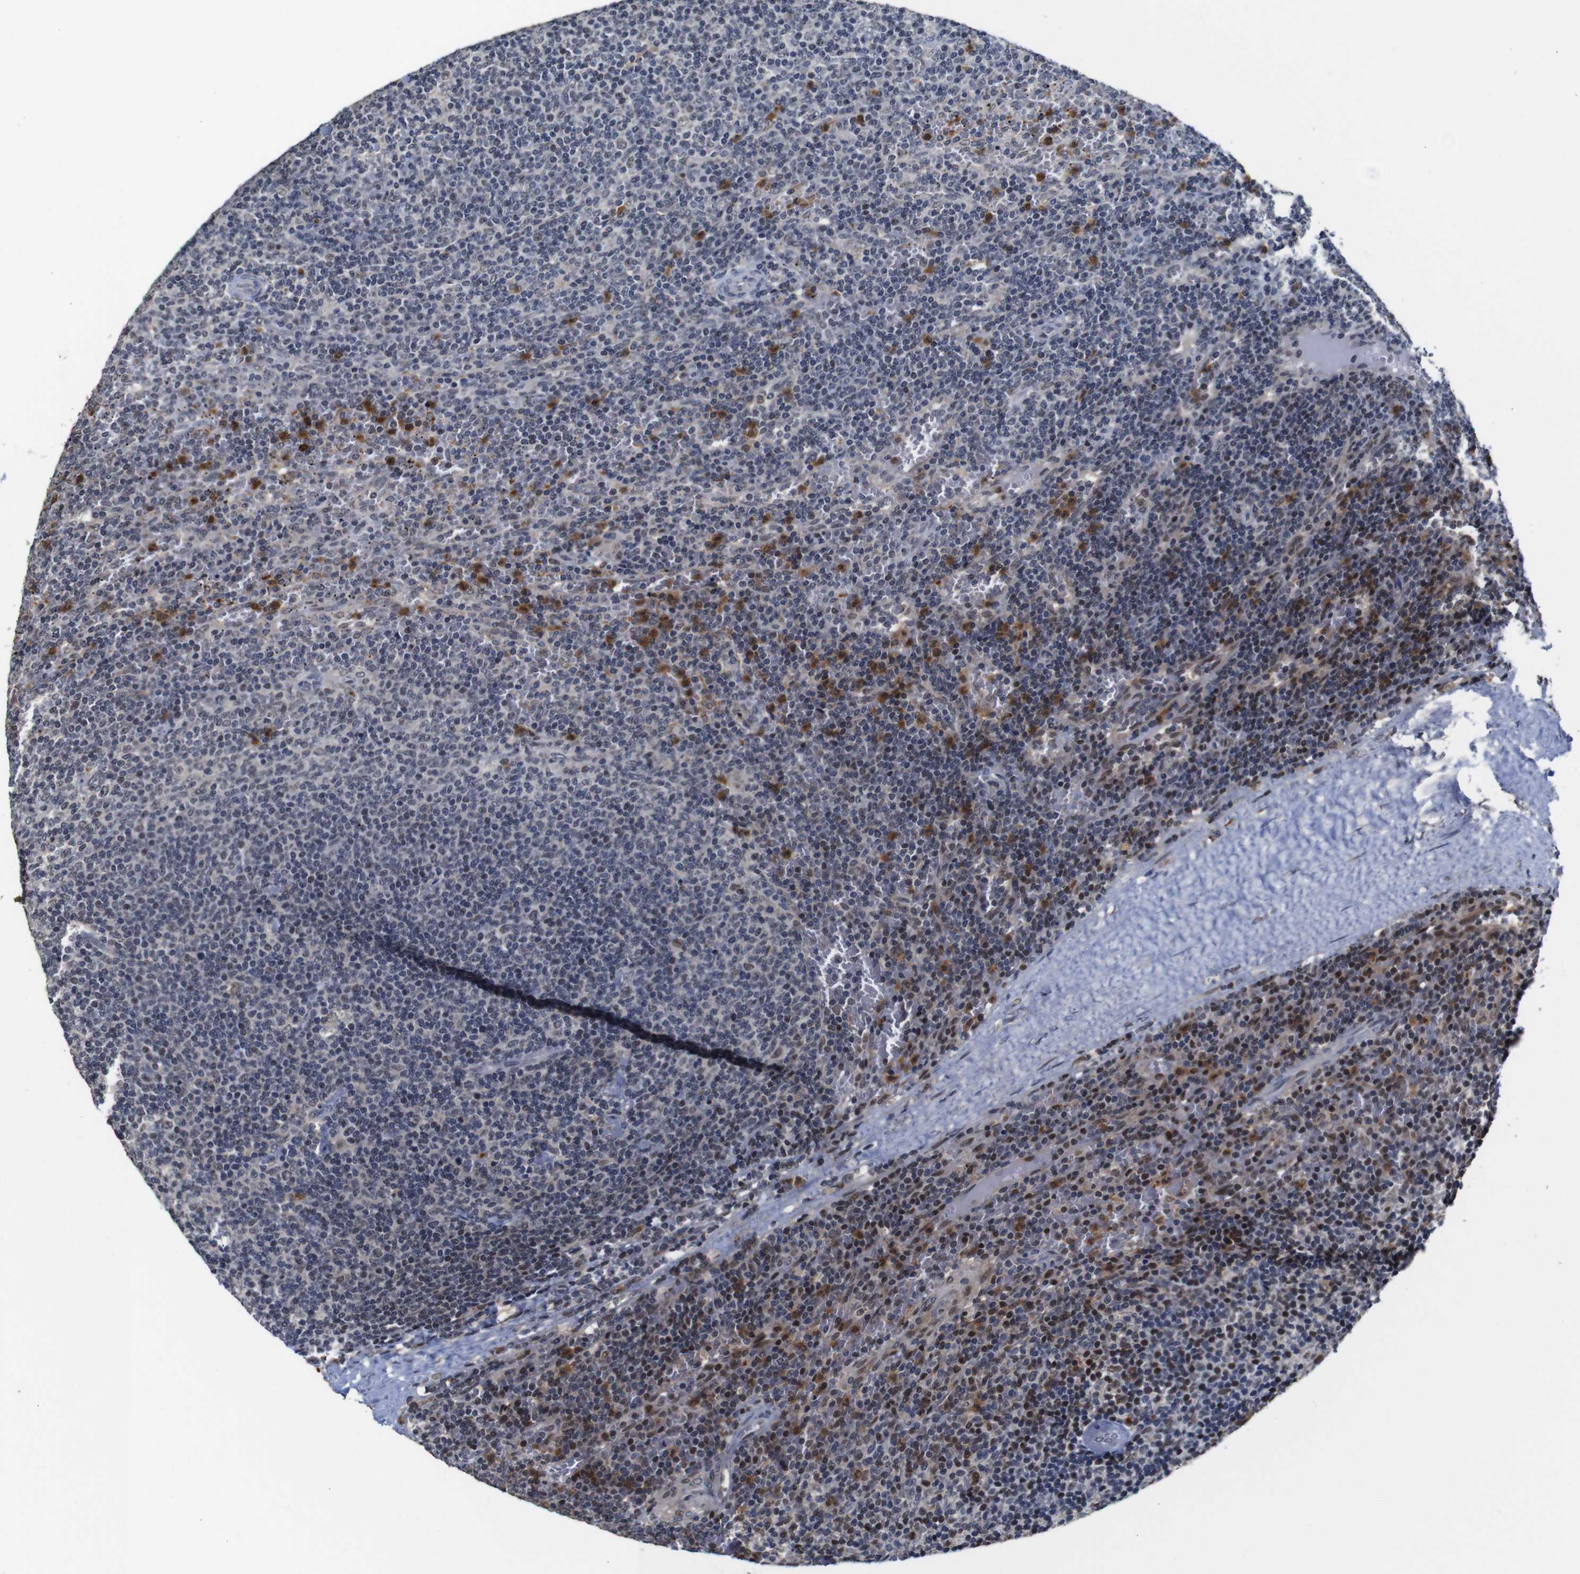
{"staining": {"intensity": "moderate", "quantity": "<25%", "location": "cytoplasmic/membranous,nuclear"}, "tissue": "lymphoma", "cell_type": "Tumor cells", "image_type": "cancer", "snomed": [{"axis": "morphology", "description": "Malignant lymphoma, non-Hodgkin's type, Low grade"}, {"axis": "topography", "description": "Spleen"}], "caption": "Malignant lymphoma, non-Hodgkin's type (low-grade) stained with a brown dye reveals moderate cytoplasmic/membranous and nuclear positive positivity in about <25% of tumor cells.", "gene": "NTRK3", "patient": {"sex": "female", "age": 50}}